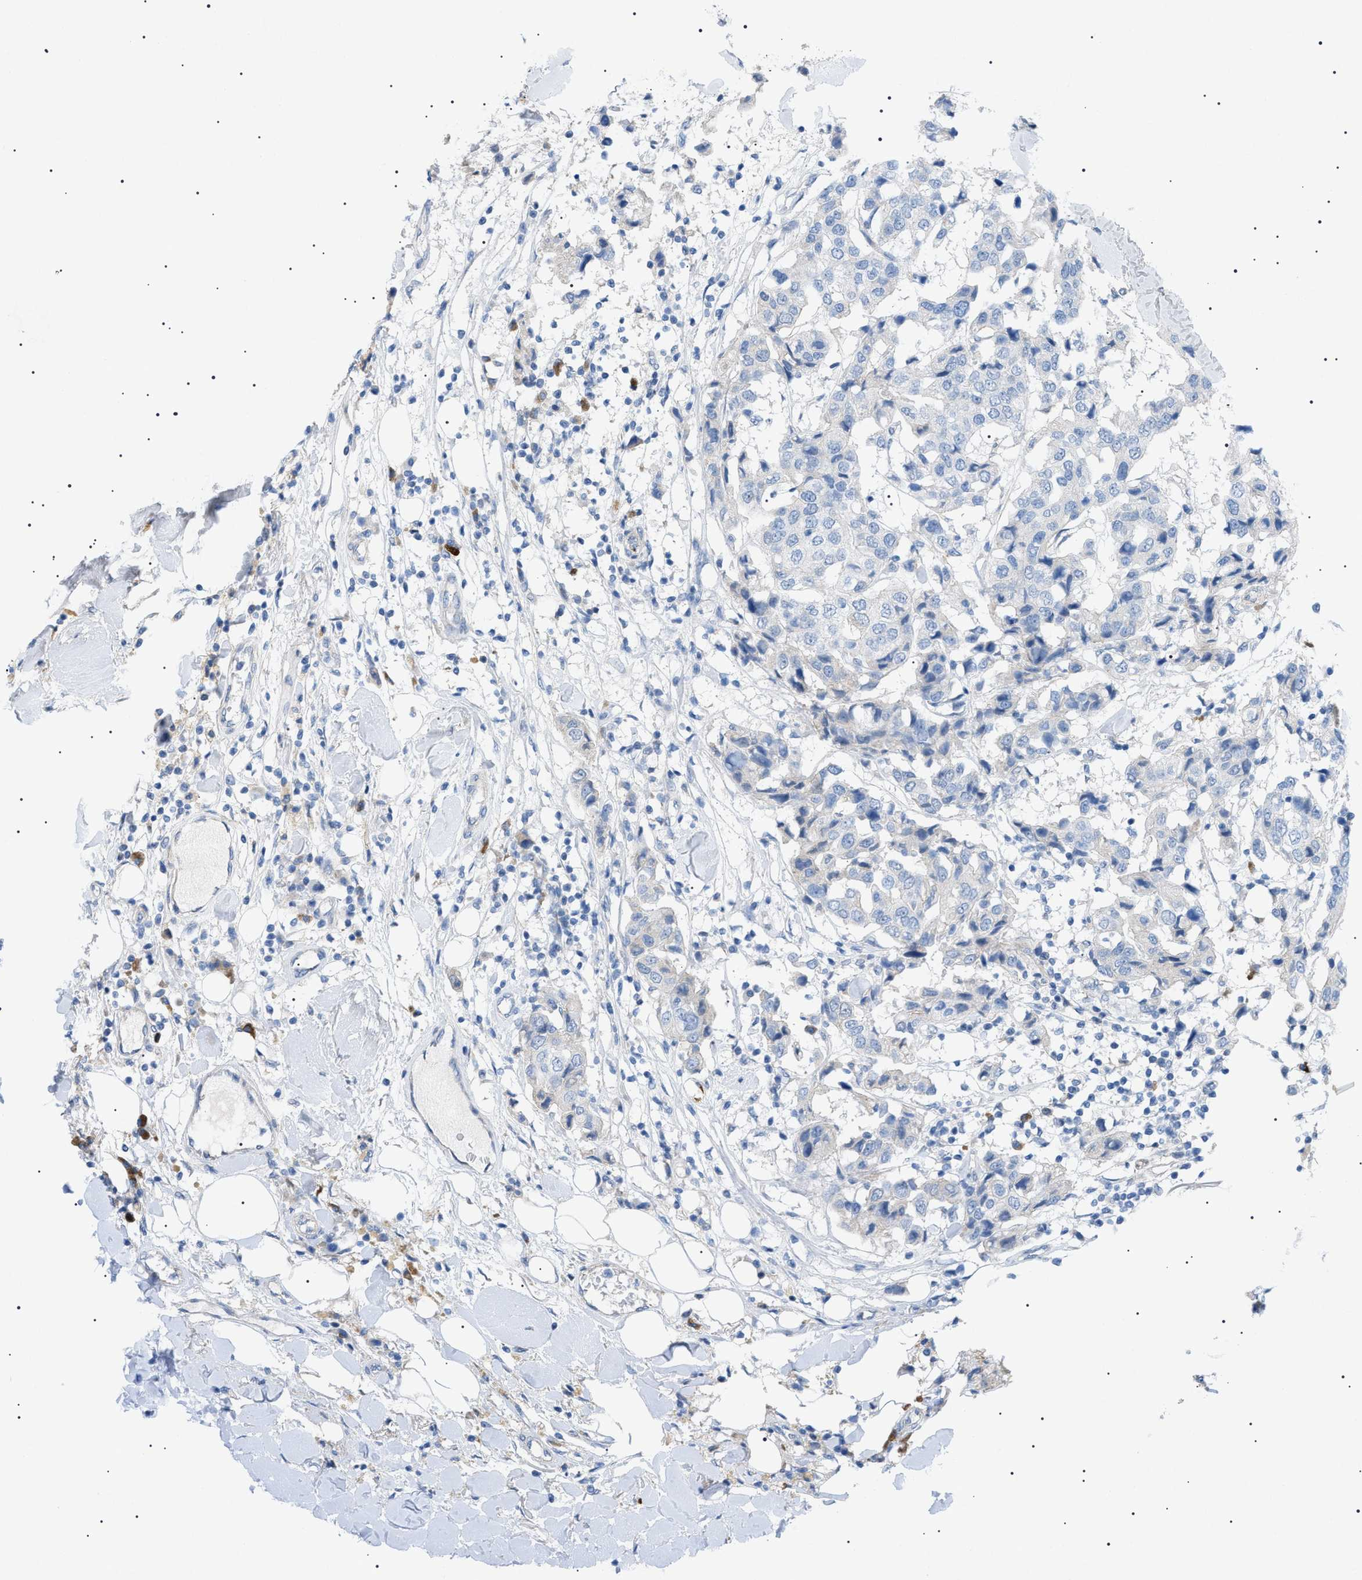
{"staining": {"intensity": "negative", "quantity": "none", "location": "none"}, "tissue": "breast cancer", "cell_type": "Tumor cells", "image_type": "cancer", "snomed": [{"axis": "morphology", "description": "Duct carcinoma"}, {"axis": "topography", "description": "Breast"}], "caption": "This is an immunohistochemistry image of breast cancer. There is no staining in tumor cells.", "gene": "ADAMTS1", "patient": {"sex": "female", "age": 80}}